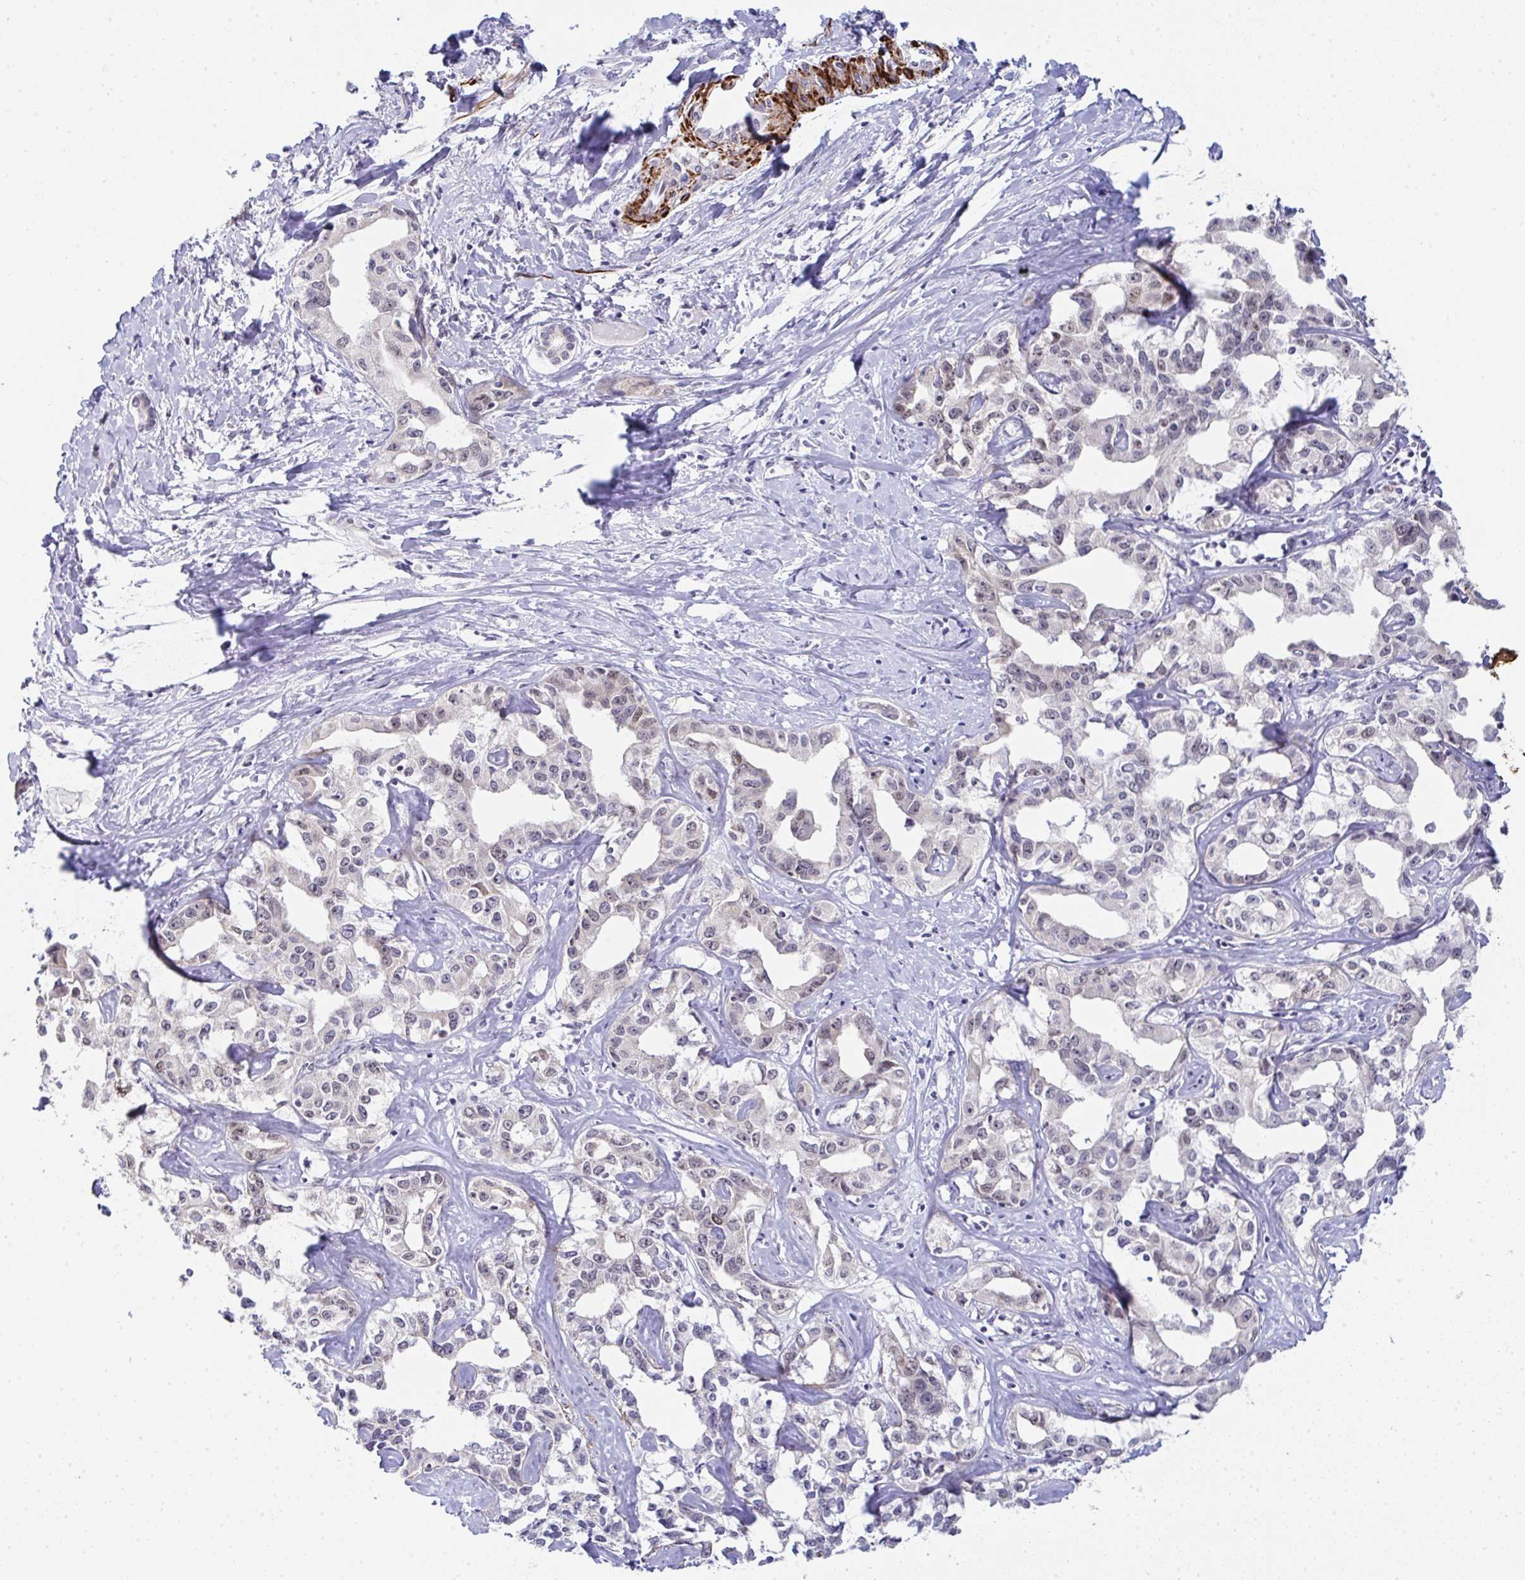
{"staining": {"intensity": "negative", "quantity": "none", "location": "none"}, "tissue": "liver cancer", "cell_type": "Tumor cells", "image_type": "cancer", "snomed": [{"axis": "morphology", "description": "Cholangiocarcinoma"}, {"axis": "topography", "description": "Liver"}], "caption": "DAB immunohistochemical staining of human liver cancer (cholangiocarcinoma) demonstrates no significant staining in tumor cells.", "gene": "GINS2", "patient": {"sex": "male", "age": 59}}